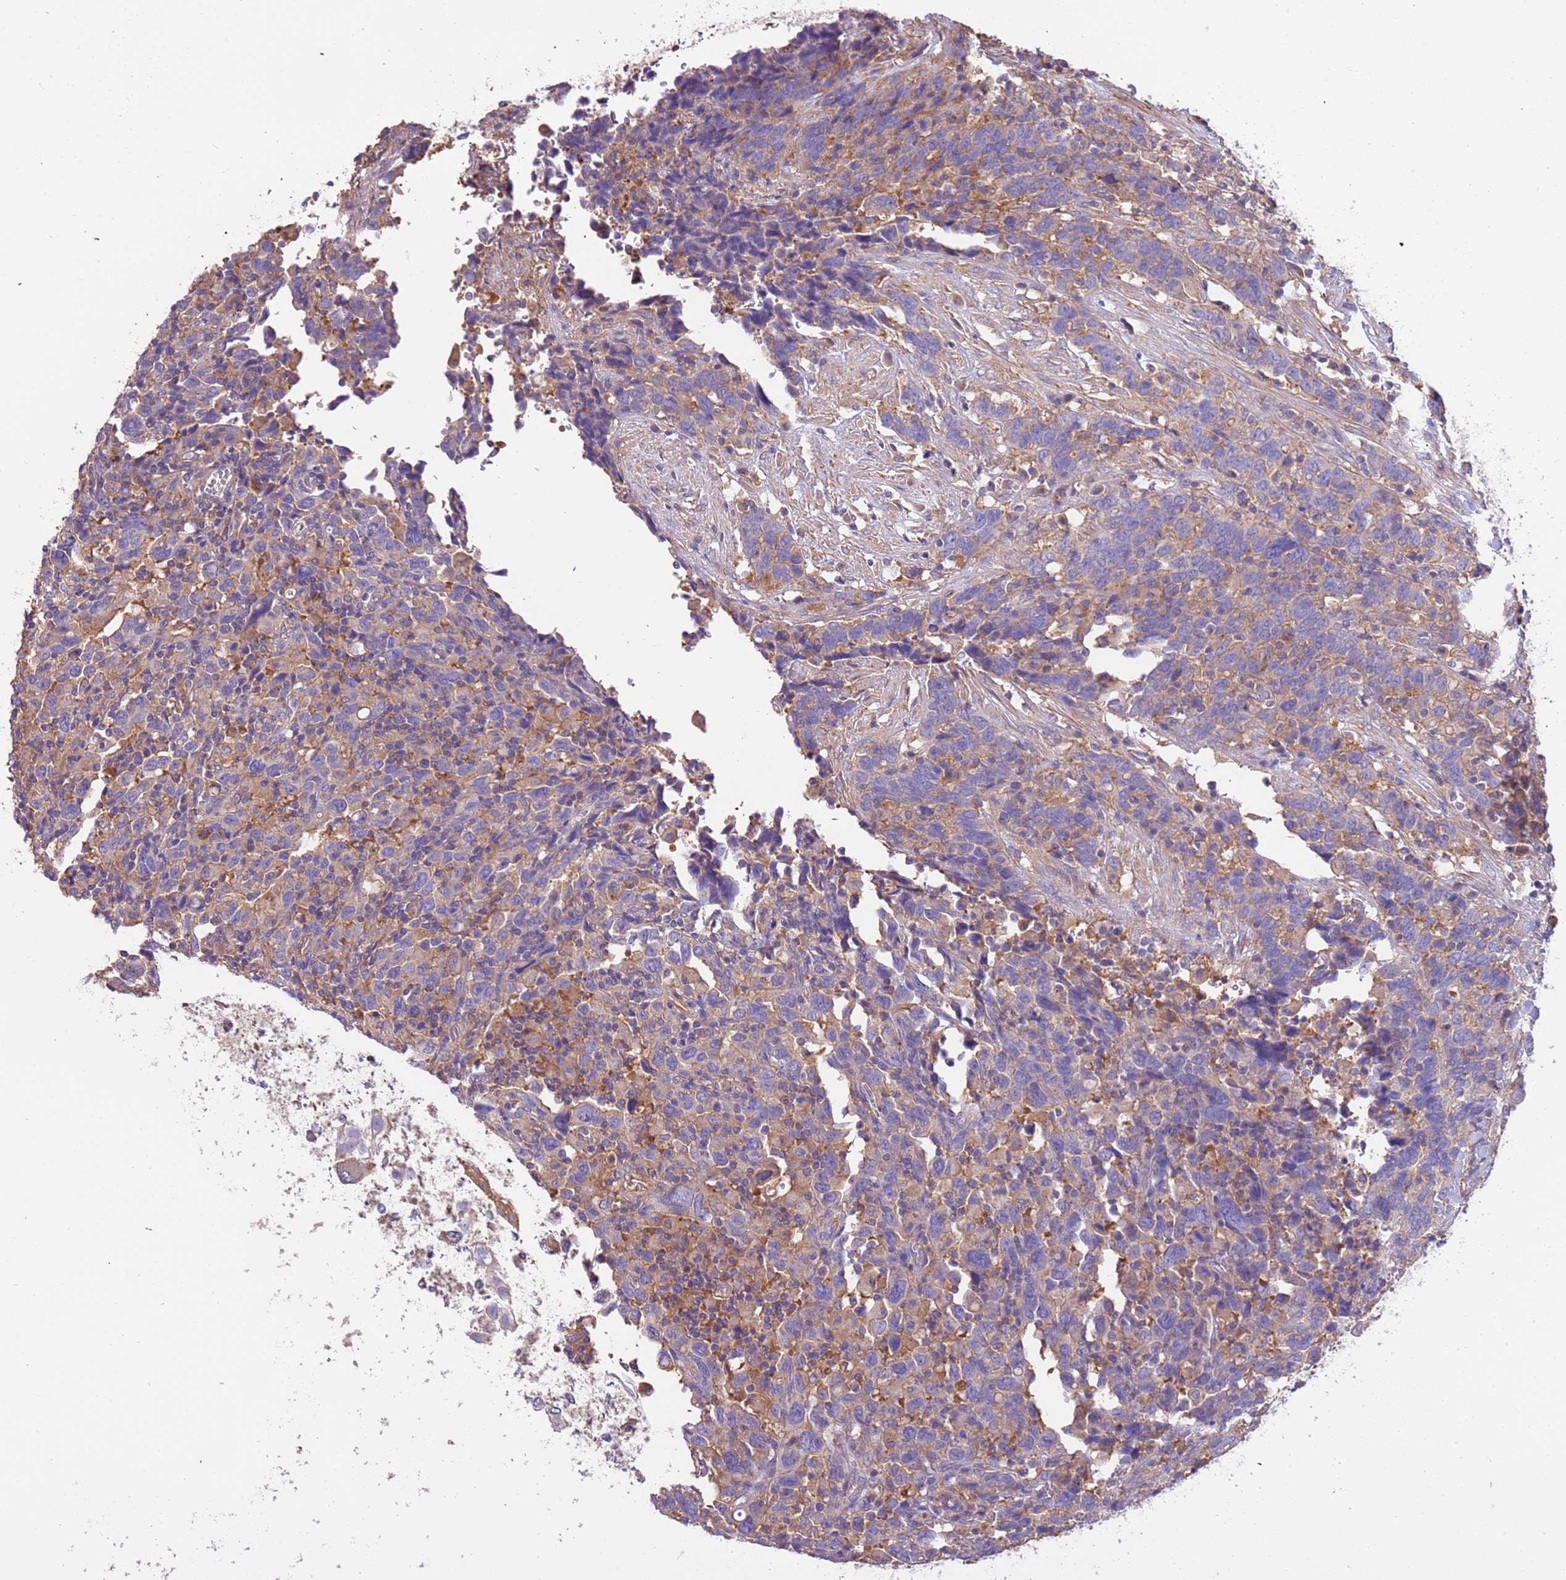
{"staining": {"intensity": "weak", "quantity": "<25%", "location": "cytoplasmic/membranous"}, "tissue": "urothelial cancer", "cell_type": "Tumor cells", "image_type": "cancer", "snomed": [{"axis": "morphology", "description": "Urothelial carcinoma, High grade"}, {"axis": "topography", "description": "Urinary bladder"}], "caption": "Immunohistochemical staining of urothelial carcinoma (high-grade) shows no significant expression in tumor cells.", "gene": "NAALADL1", "patient": {"sex": "male", "age": 61}}